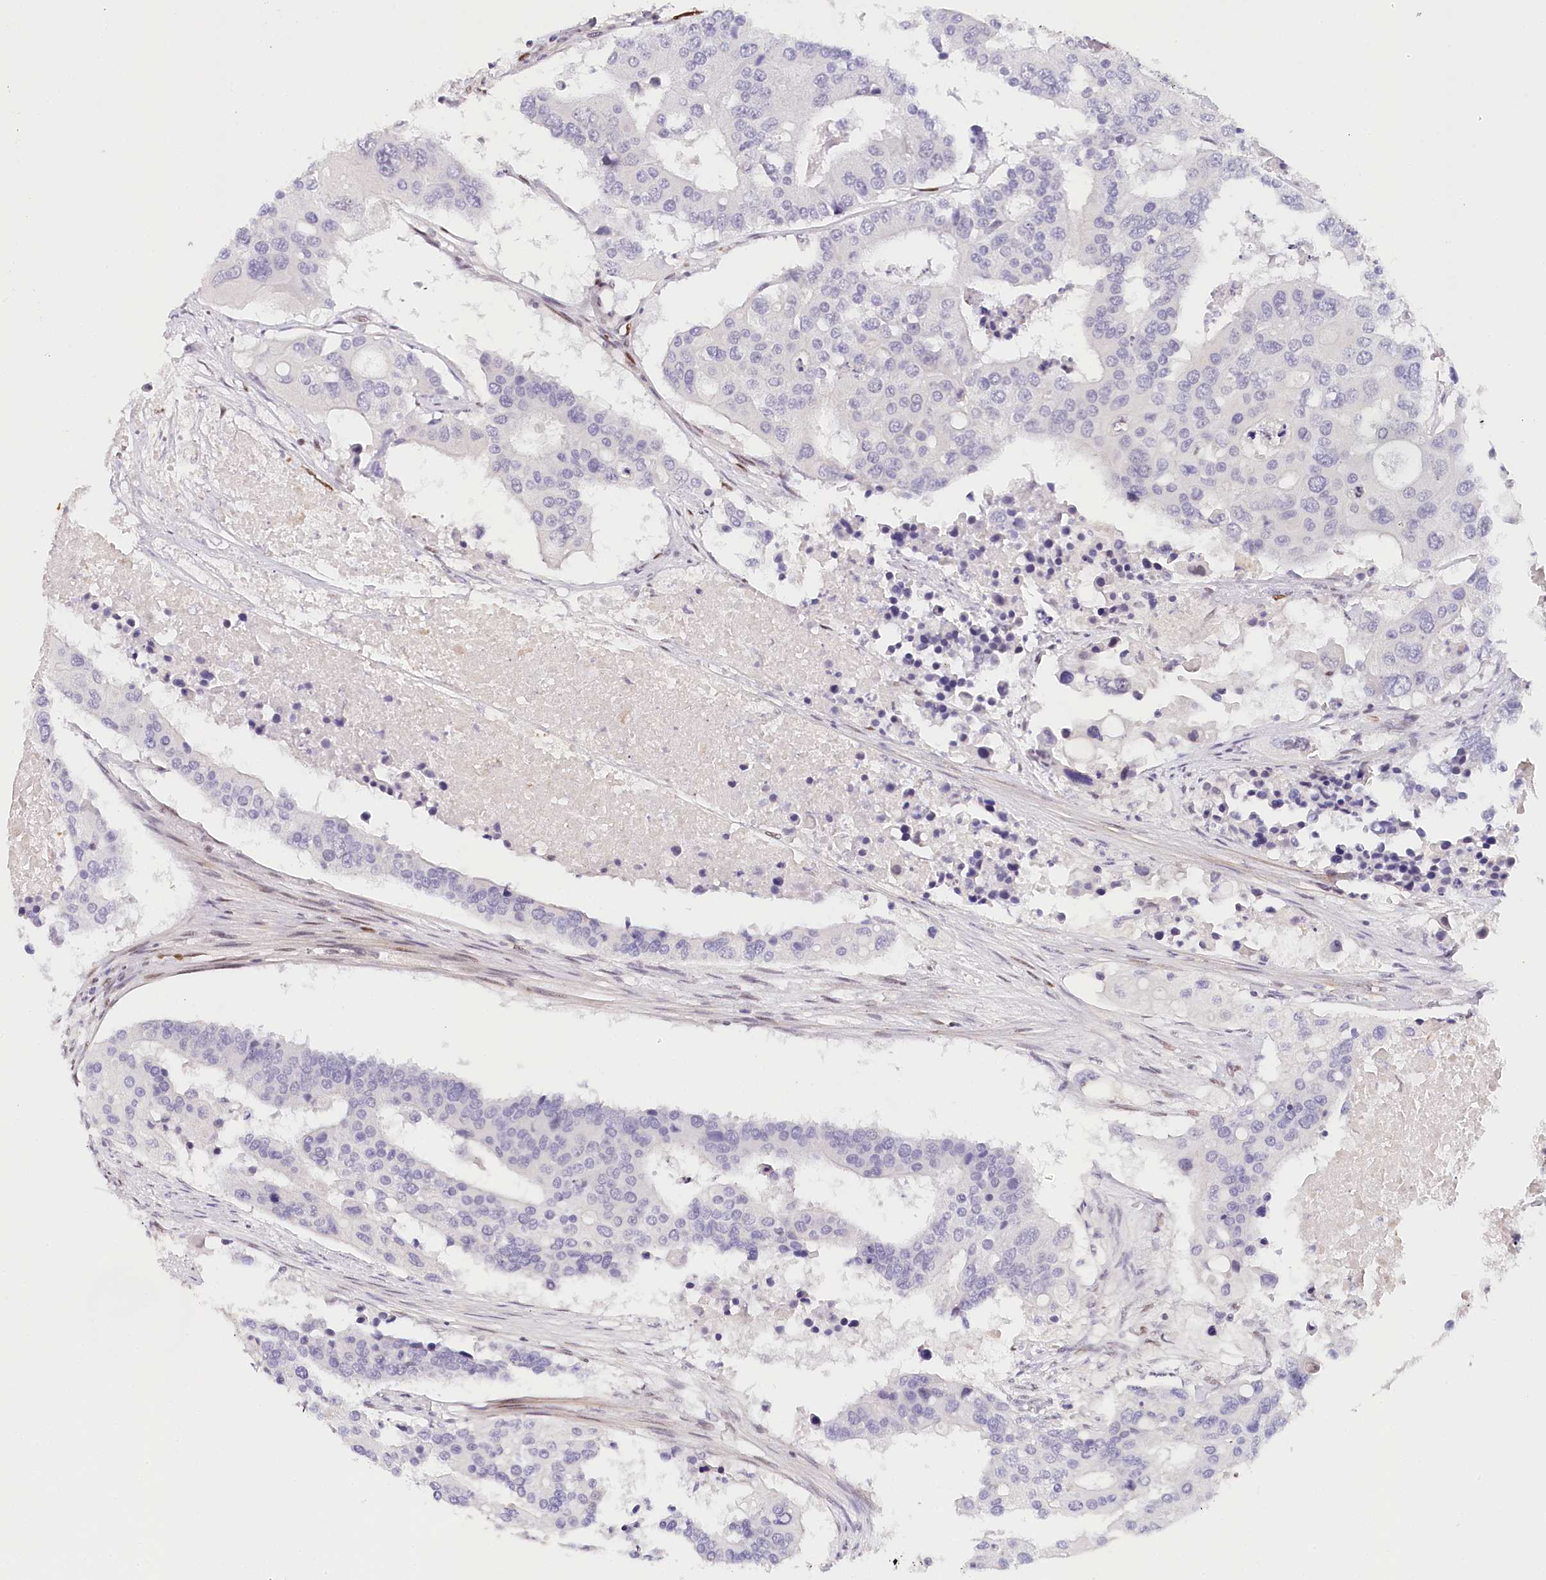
{"staining": {"intensity": "negative", "quantity": "none", "location": "none"}, "tissue": "colorectal cancer", "cell_type": "Tumor cells", "image_type": "cancer", "snomed": [{"axis": "morphology", "description": "Adenocarcinoma, NOS"}, {"axis": "topography", "description": "Colon"}], "caption": "The photomicrograph displays no staining of tumor cells in adenocarcinoma (colorectal).", "gene": "TP53", "patient": {"sex": "male", "age": 77}}